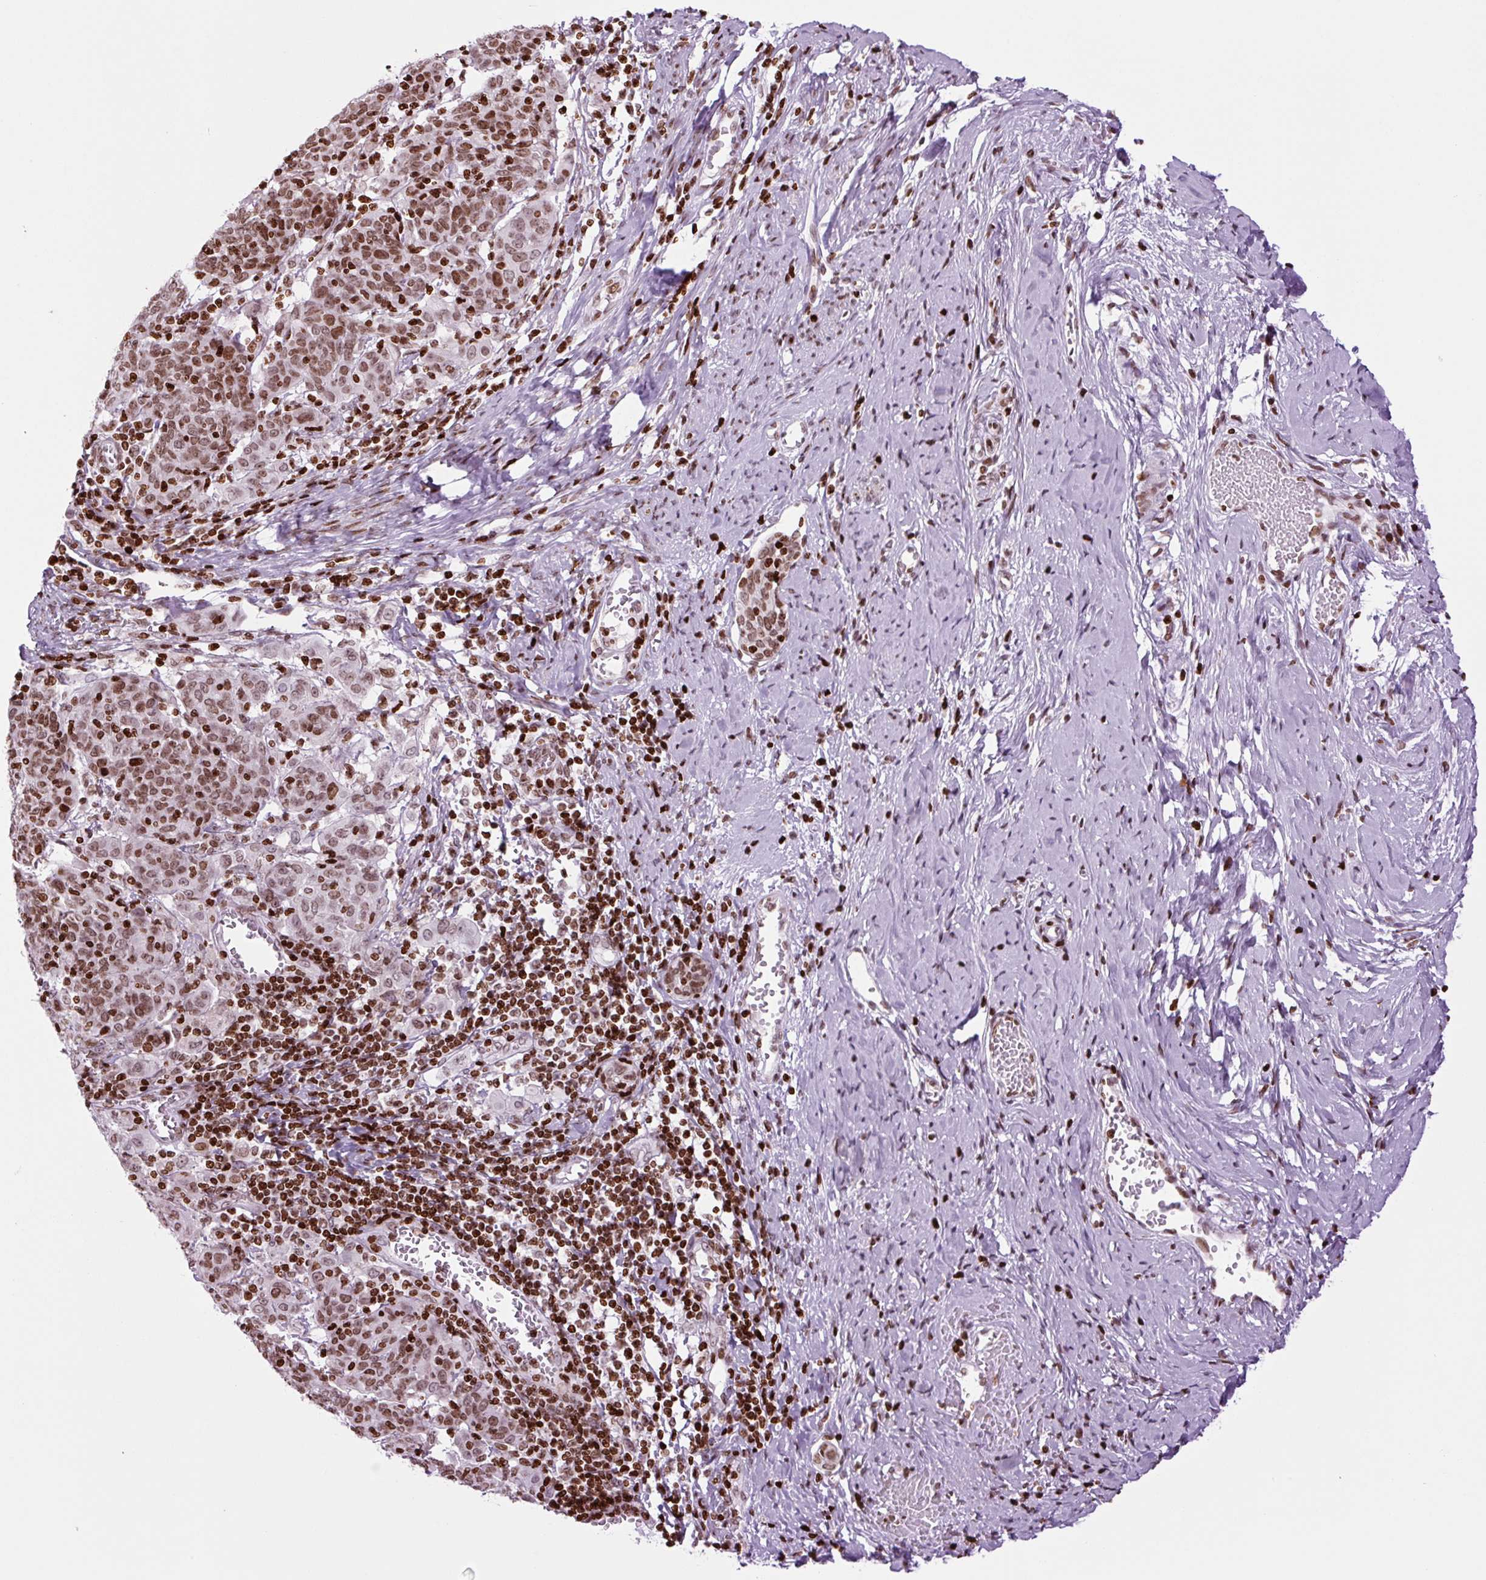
{"staining": {"intensity": "moderate", "quantity": ">75%", "location": "nuclear"}, "tissue": "cervical cancer", "cell_type": "Tumor cells", "image_type": "cancer", "snomed": [{"axis": "morphology", "description": "Squamous cell carcinoma, NOS"}, {"axis": "topography", "description": "Cervix"}], "caption": "Moderate nuclear staining is identified in about >75% of tumor cells in squamous cell carcinoma (cervical).", "gene": "H1-3", "patient": {"sex": "female", "age": 67}}